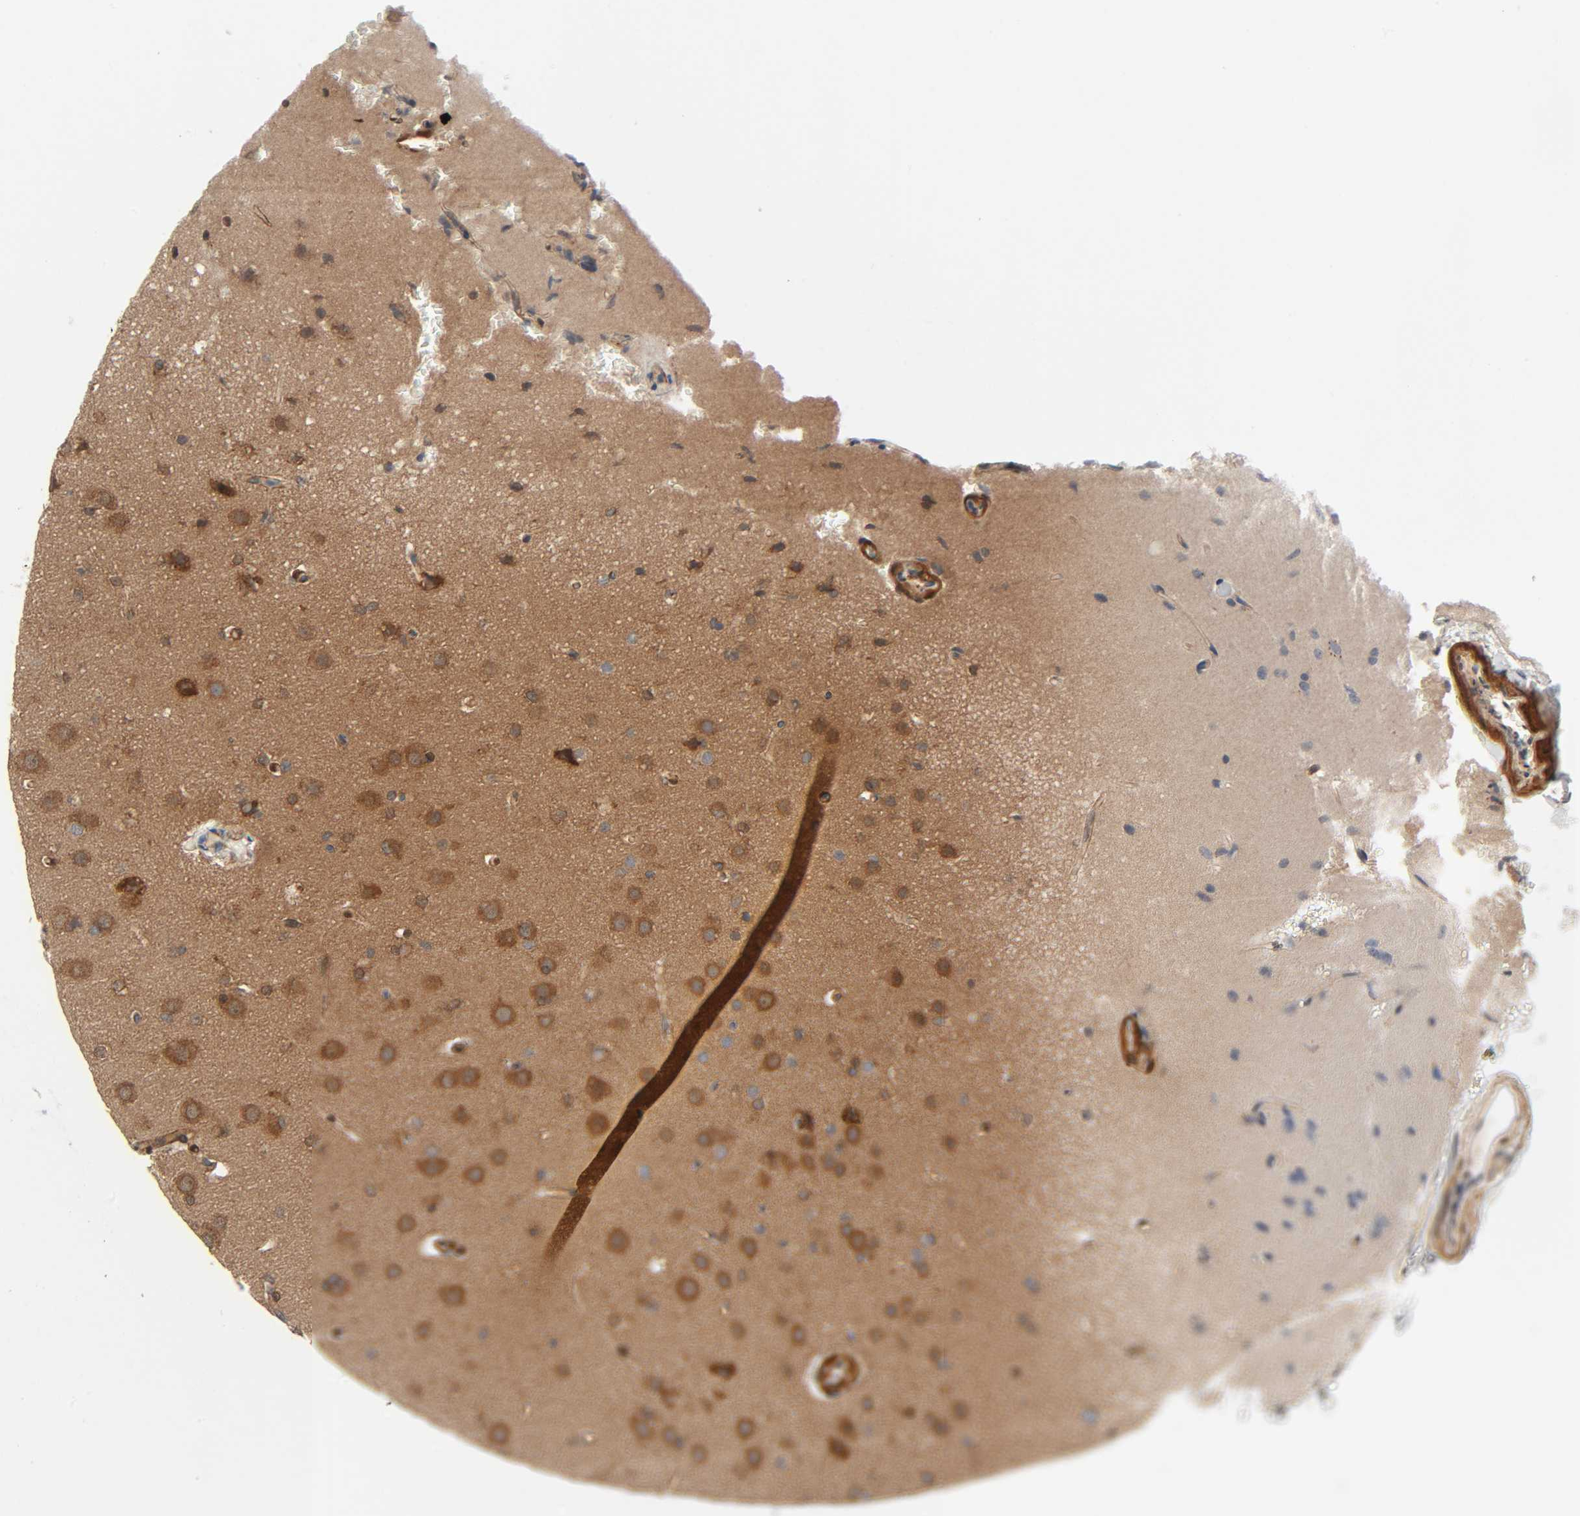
{"staining": {"intensity": "strong", "quantity": "25%-75%", "location": "cytoplasmic/membranous"}, "tissue": "glioma", "cell_type": "Tumor cells", "image_type": "cancer", "snomed": [{"axis": "morphology", "description": "Glioma, malignant, Low grade"}, {"axis": "topography", "description": "Cerebral cortex"}], "caption": "This is an image of IHC staining of malignant glioma (low-grade), which shows strong expression in the cytoplasmic/membranous of tumor cells.", "gene": "PTK2", "patient": {"sex": "female", "age": 47}}